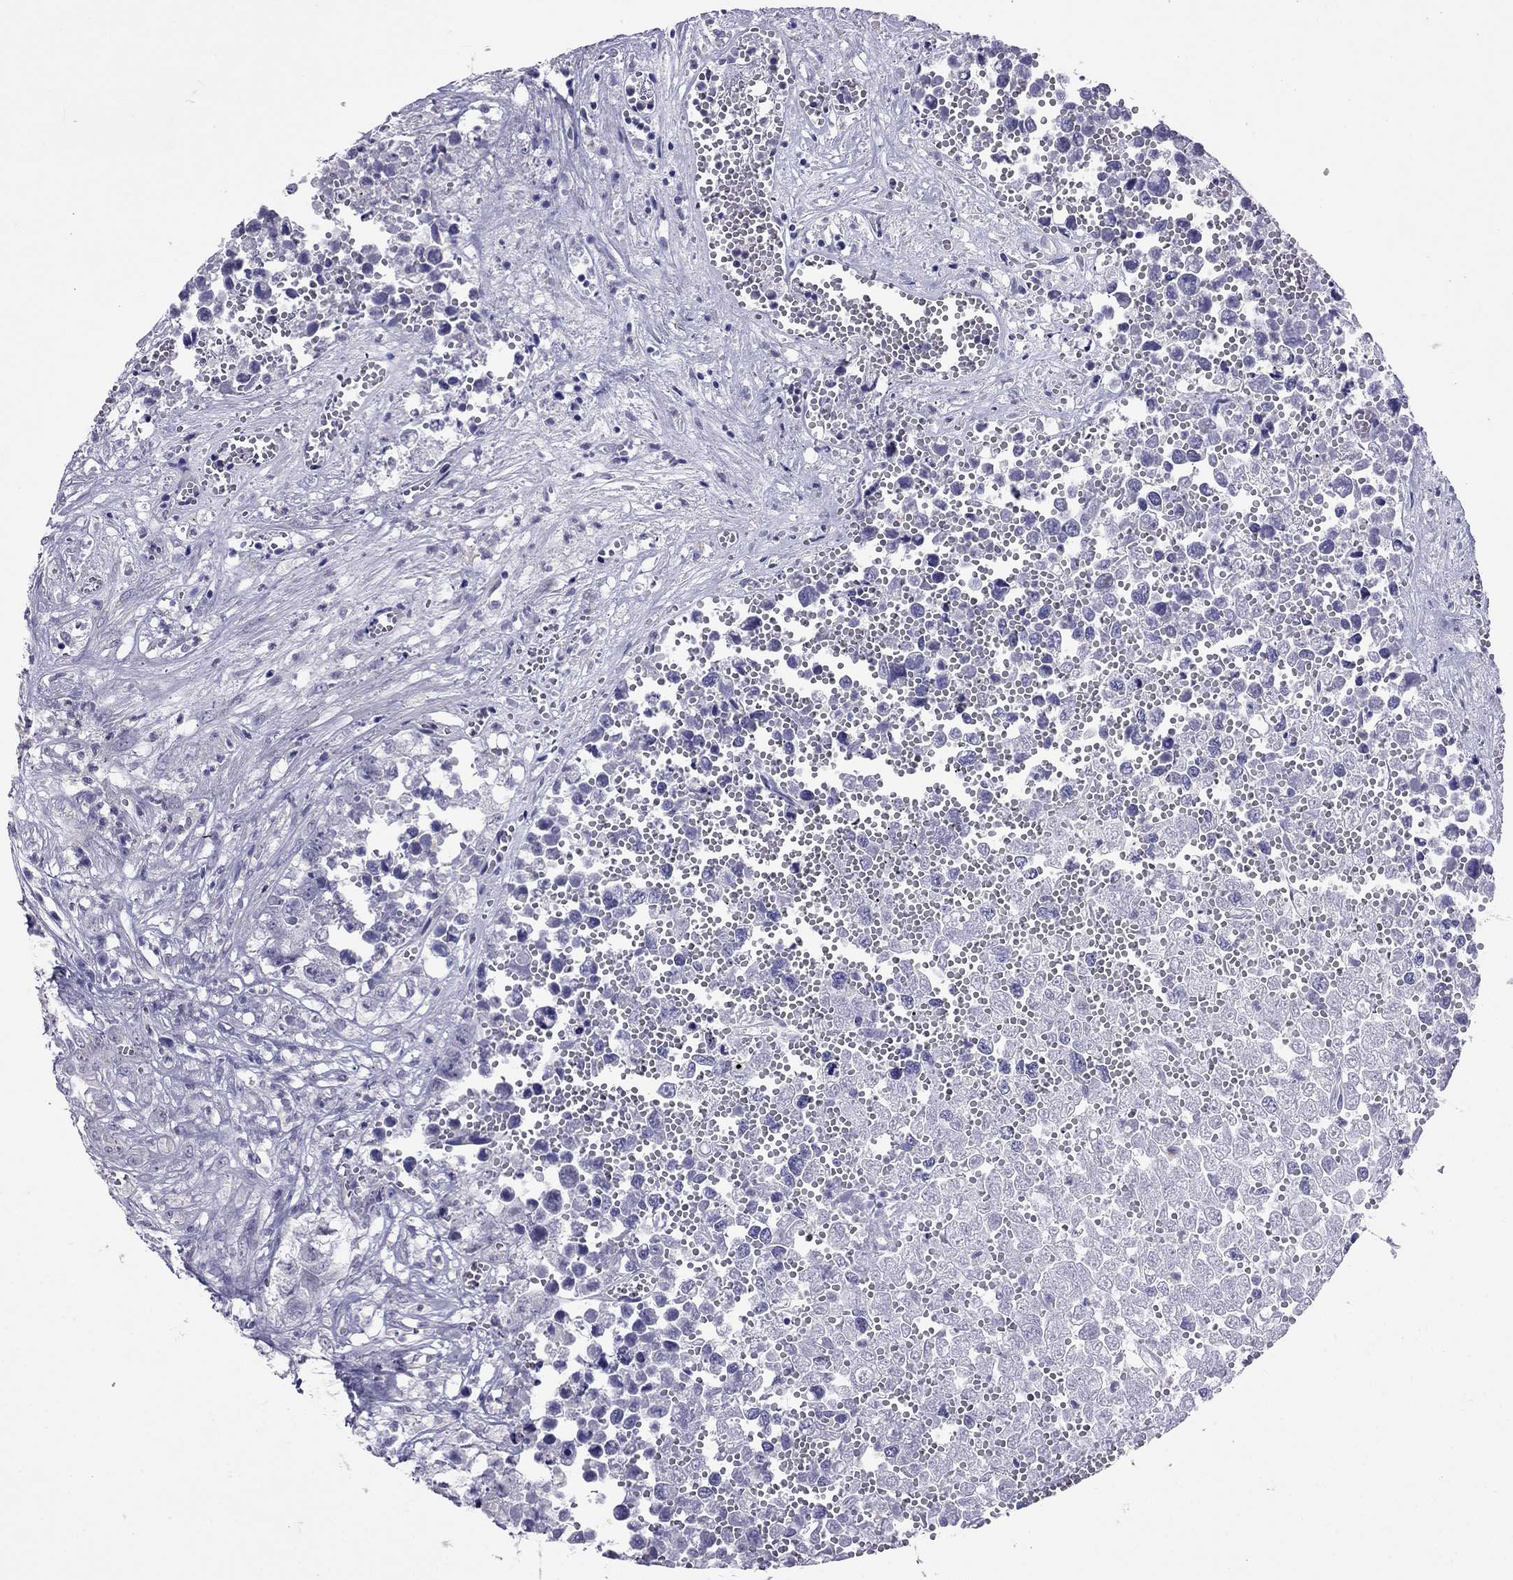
{"staining": {"intensity": "negative", "quantity": "none", "location": "none"}, "tissue": "testis cancer", "cell_type": "Tumor cells", "image_type": "cancer", "snomed": [{"axis": "morphology", "description": "Seminoma, NOS"}, {"axis": "morphology", "description": "Carcinoma, Embryonal, NOS"}, {"axis": "topography", "description": "Testis"}], "caption": "A photomicrograph of testis cancer stained for a protein reveals no brown staining in tumor cells.", "gene": "CROCC2", "patient": {"sex": "male", "age": 22}}